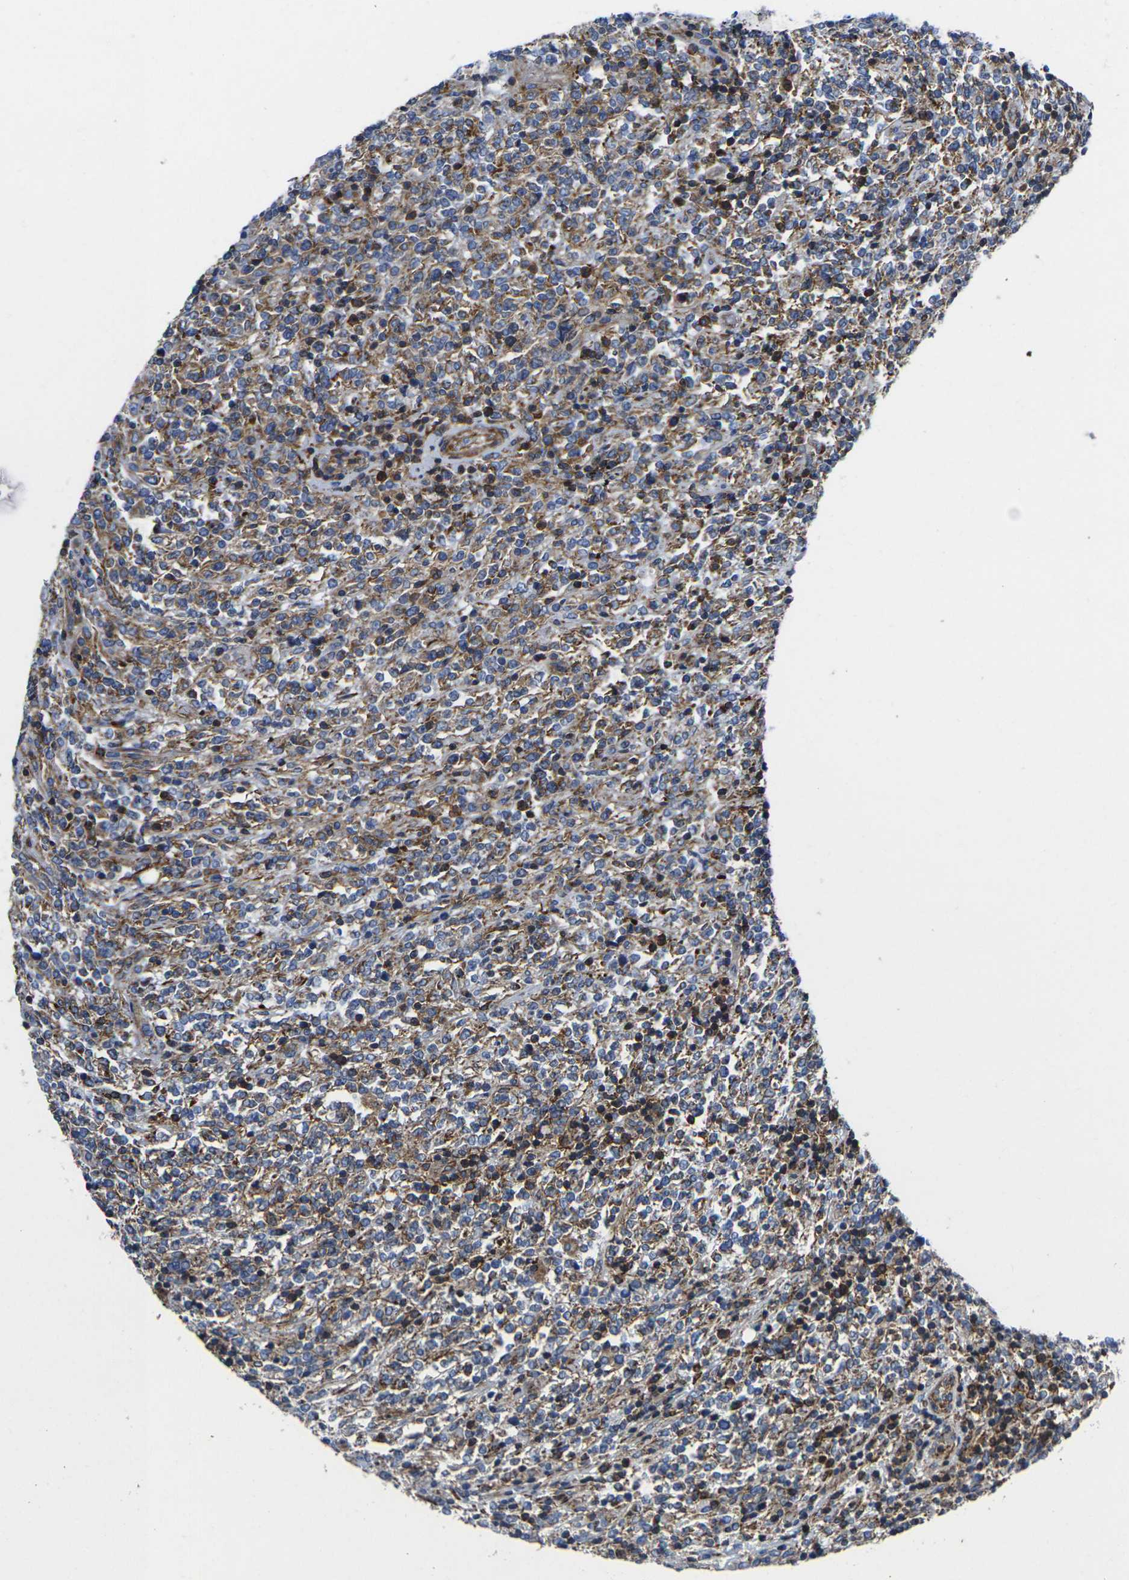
{"staining": {"intensity": "moderate", "quantity": "25%-75%", "location": "cytoplasmic/membranous"}, "tissue": "lymphoma", "cell_type": "Tumor cells", "image_type": "cancer", "snomed": [{"axis": "morphology", "description": "Malignant lymphoma, non-Hodgkin's type, High grade"}, {"axis": "topography", "description": "Soft tissue"}], "caption": "Lymphoma stained with a protein marker demonstrates moderate staining in tumor cells.", "gene": "GPR4", "patient": {"sex": "male", "age": 18}}